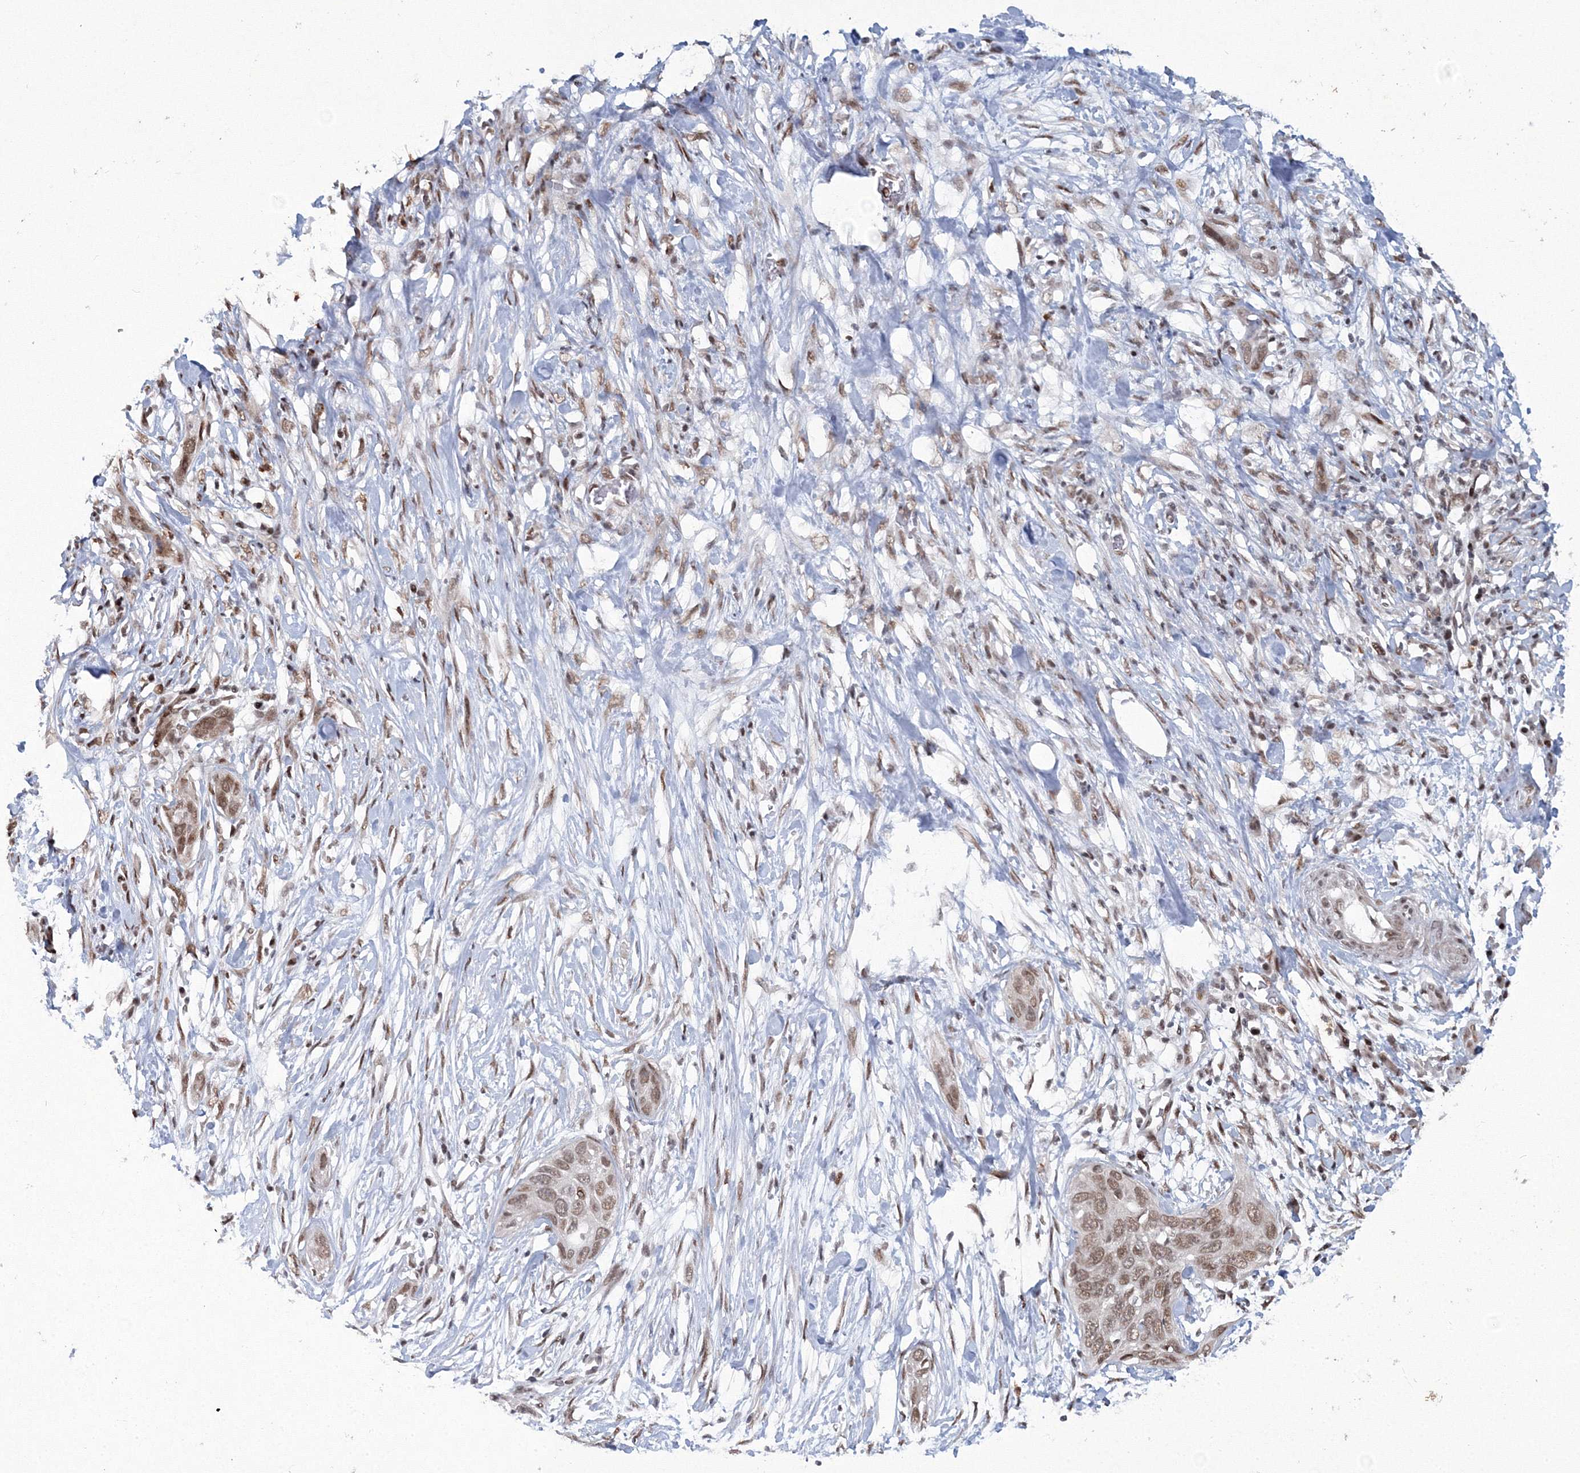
{"staining": {"intensity": "moderate", "quantity": ">75%", "location": "nuclear"}, "tissue": "pancreatic cancer", "cell_type": "Tumor cells", "image_type": "cancer", "snomed": [{"axis": "morphology", "description": "Adenocarcinoma, NOS"}, {"axis": "topography", "description": "Pancreas"}], "caption": "An image of pancreatic adenocarcinoma stained for a protein demonstrates moderate nuclear brown staining in tumor cells.", "gene": "C3orf33", "patient": {"sex": "female", "age": 60}}